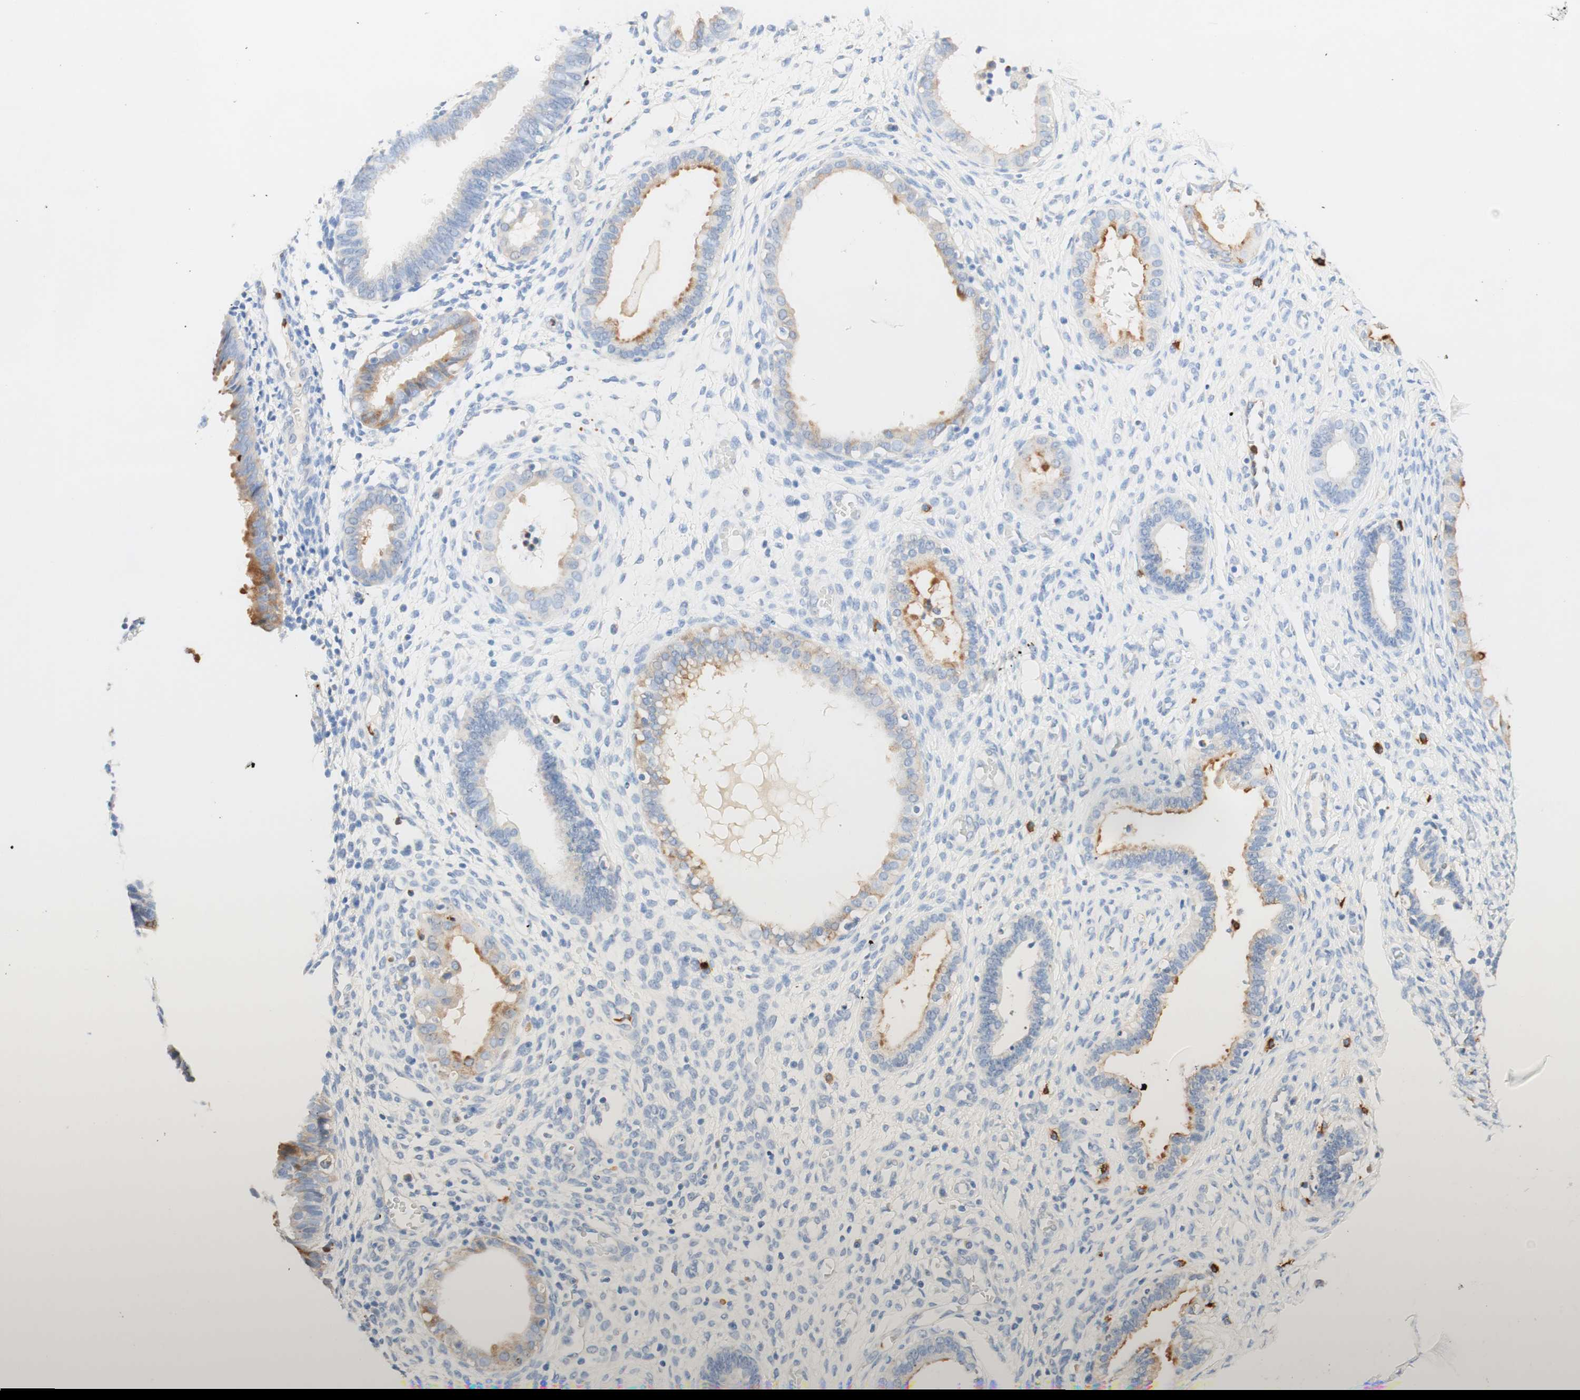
{"staining": {"intensity": "negative", "quantity": "none", "location": "none"}, "tissue": "endometrium", "cell_type": "Cells in endometrial stroma", "image_type": "normal", "snomed": [{"axis": "morphology", "description": "Normal tissue, NOS"}, {"axis": "topography", "description": "Endometrium"}], "caption": "A photomicrograph of endometrium stained for a protein exhibits no brown staining in cells in endometrial stroma. (Immunohistochemistry (ihc), brightfield microscopy, high magnification).", "gene": "CD63", "patient": {"sex": "female", "age": 61}}